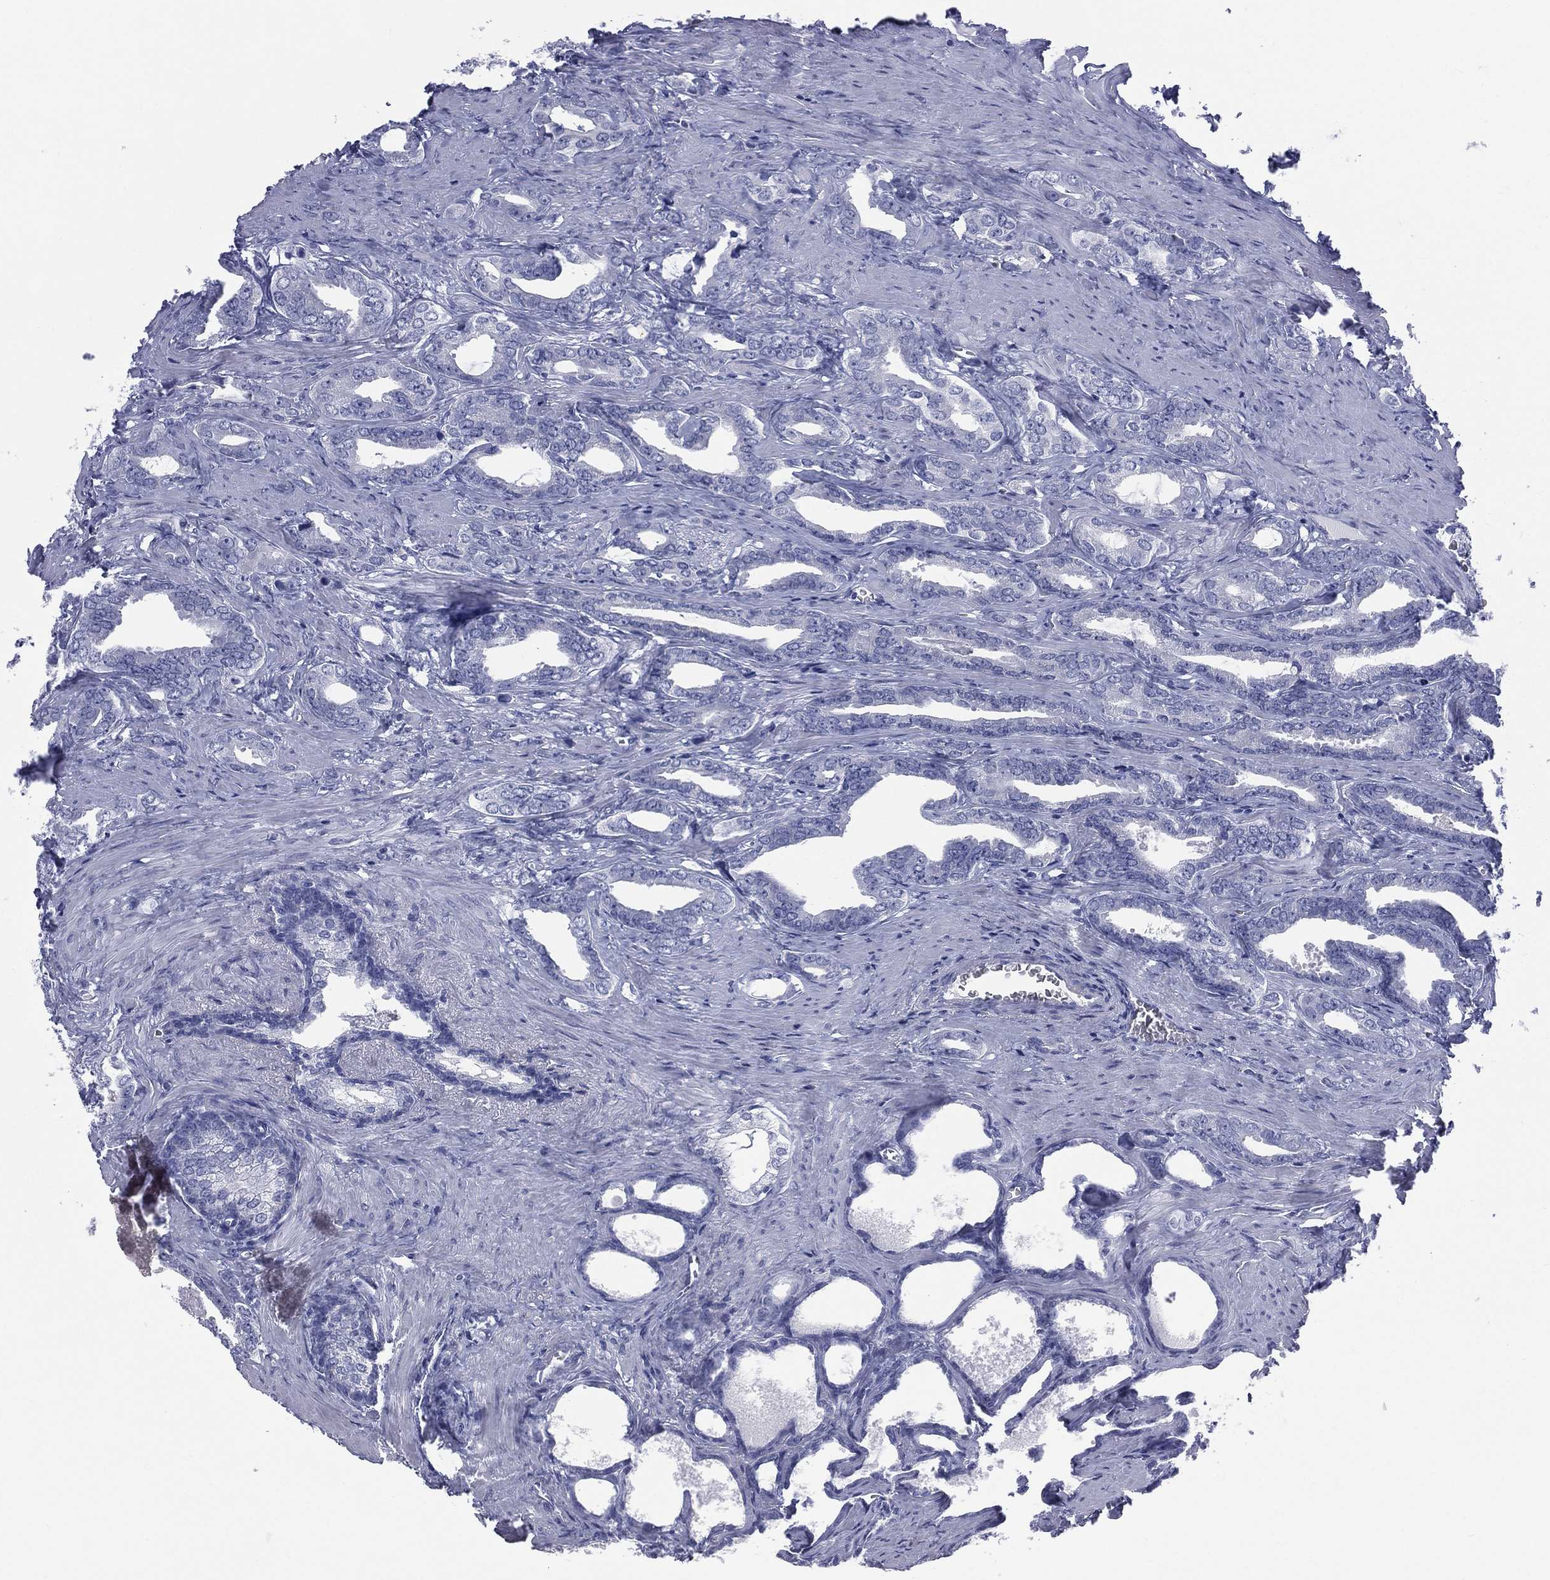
{"staining": {"intensity": "negative", "quantity": "none", "location": "none"}, "tissue": "prostate cancer", "cell_type": "Tumor cells", "image_type": "cancer", "snomed": [{"axis": "morphology", "description": "Adenocarcinoma, NOS"}, {"axis": "topography", "description": "Prostate"}], "caption": "Prostate cancer stained for a protein using IHC displays no expression tumor cells.", "gene": "MLN", "patient": {"sex": "male", "age": 66}}